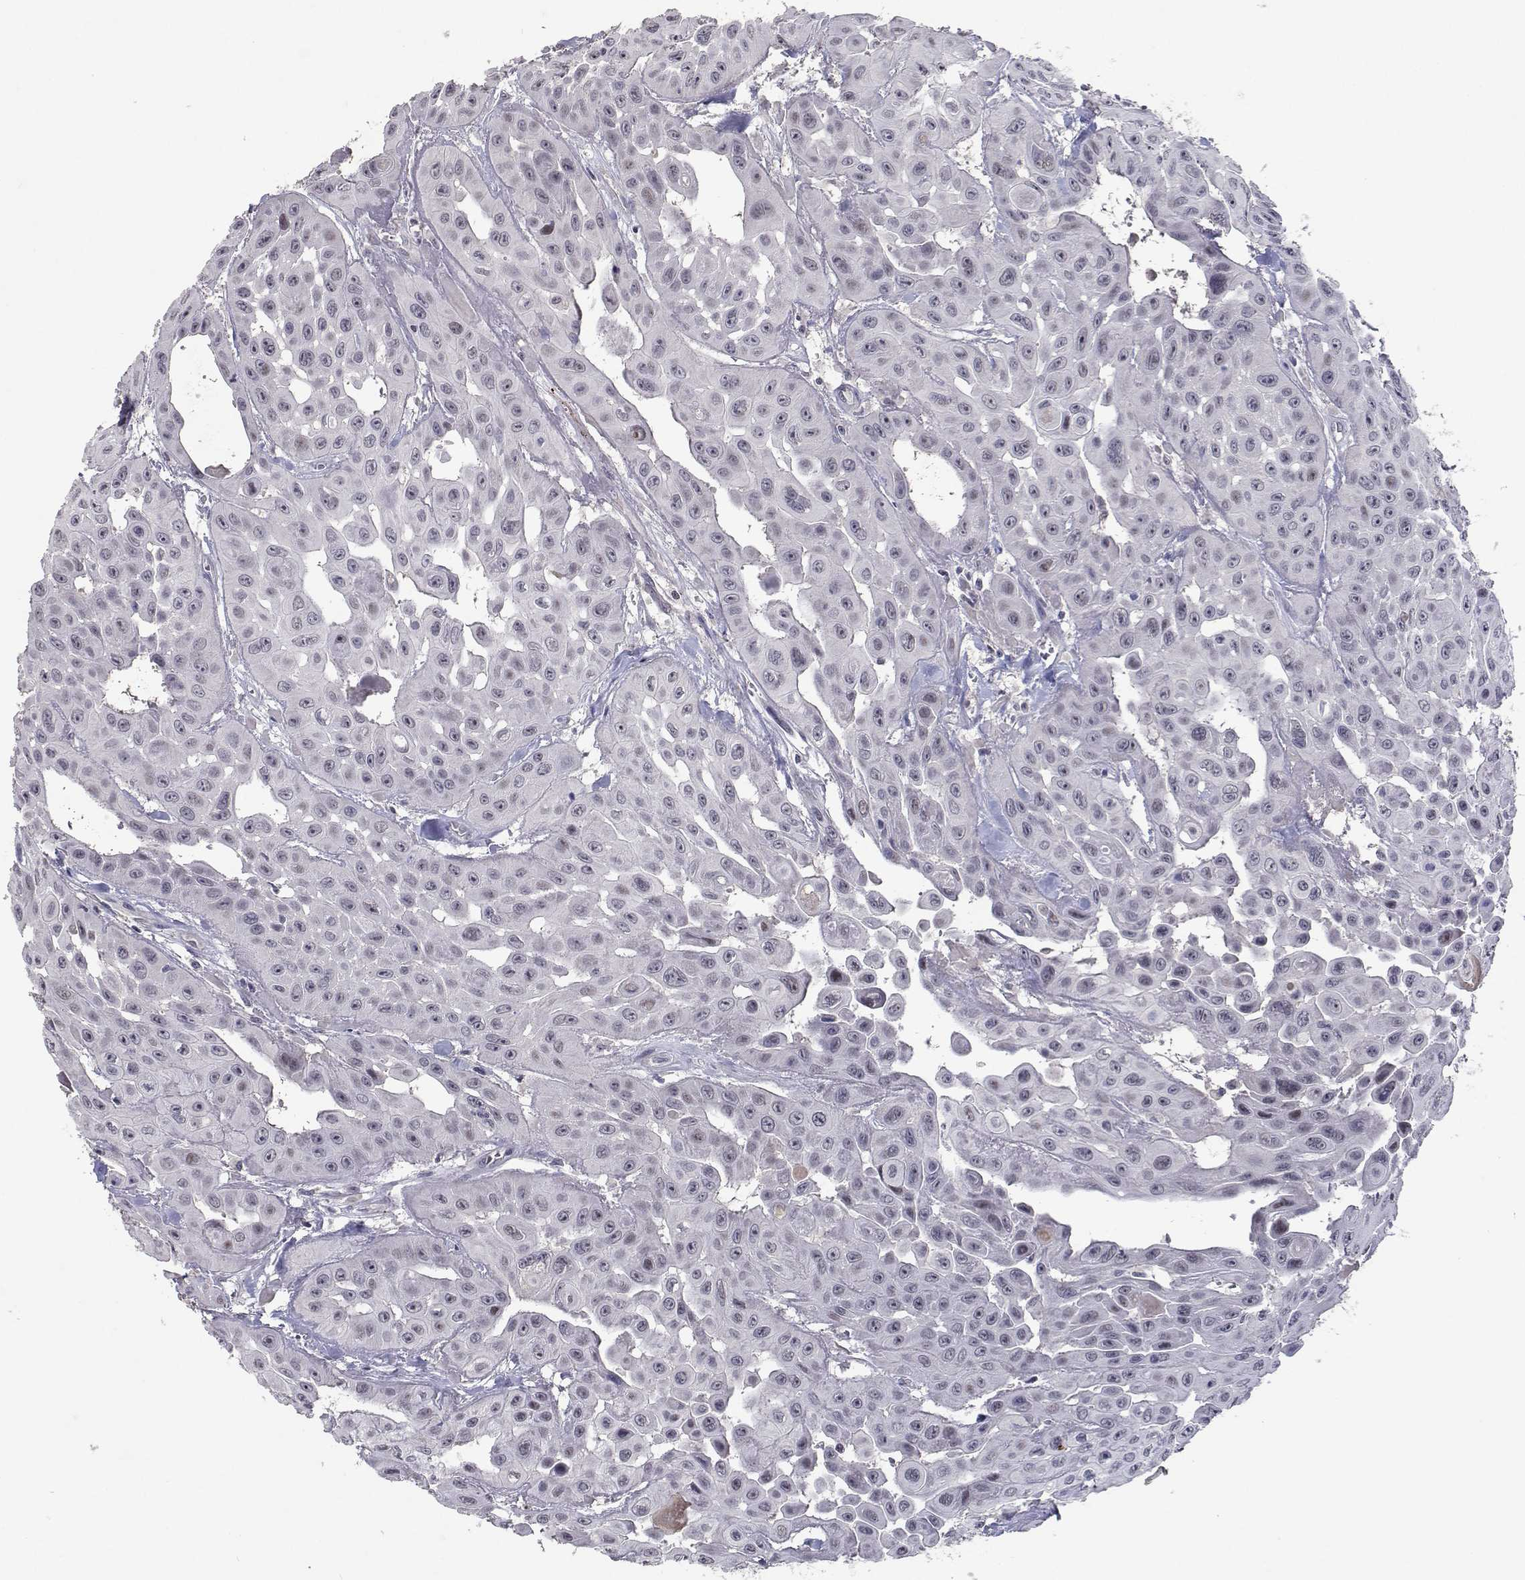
{"staining": {"intensity": "negative", "quantity": "none", "location": "none"}, "tissue": "head and neck cancer", "cell_type": "Tumor cells", "image_type": "cancer", "snomed": [{"axis": "morphology", "description": "Adenocarcinoma, NOS"}, {"axis": "topography", "description": "Head-Neck"}], "caption": "This is an IHC histopathology image of human adenocarcinoma (head and neck). There is no positivity in tumor cells.", "gene": "RBPJL", "patient": {"sex": "male", "age": 73}}